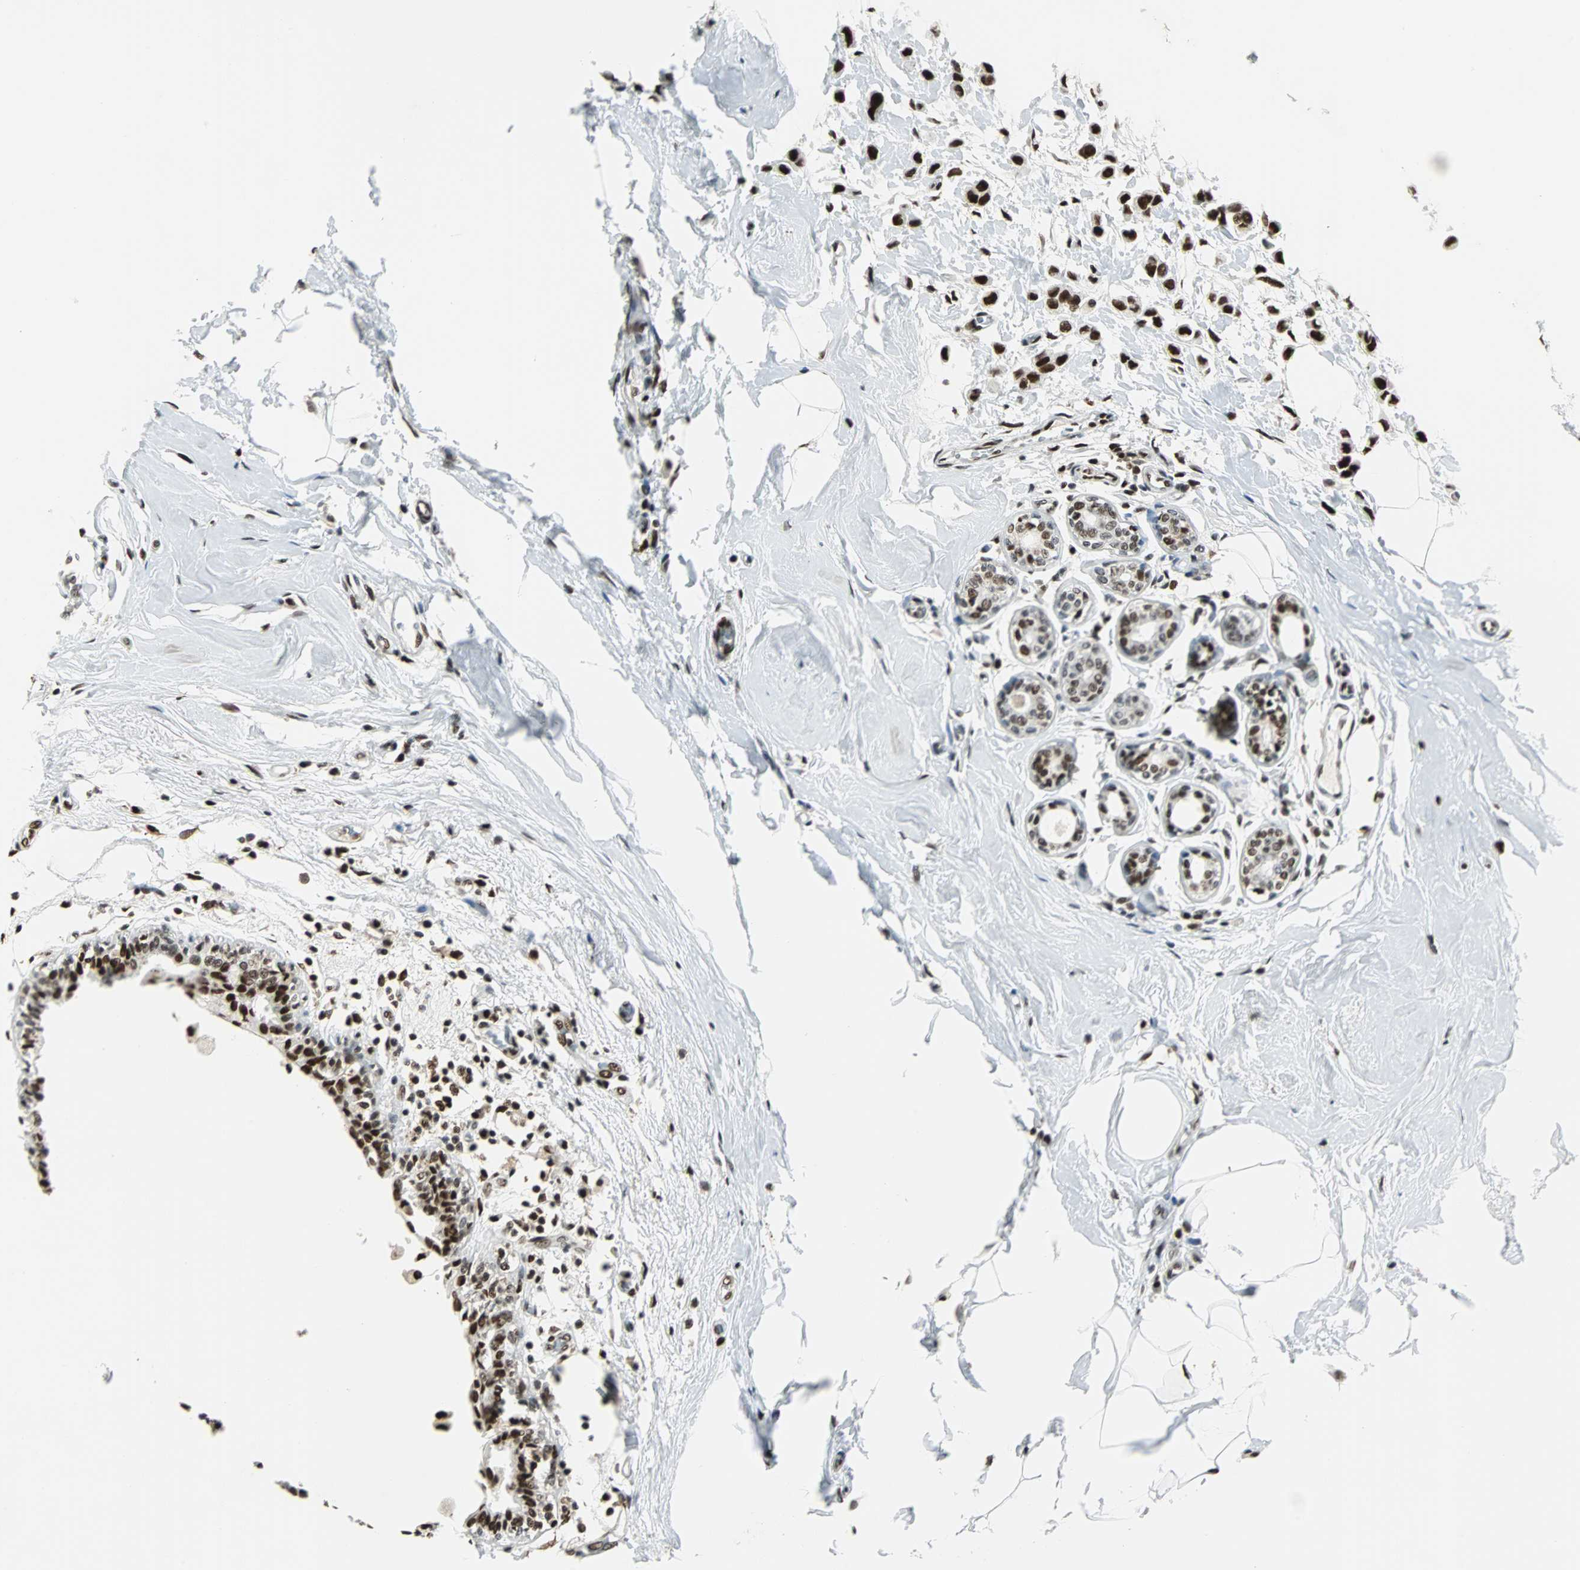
{"staining": {"intensity": "strong", "quantity": ">75%", "location": "nuclear"}, "tissue": "breast cancer", "cell_type": "Tumor cells", "image_type": "cancer", "snomed": [{"axis": "morphology", "description": "Lobular carcinoma"}, {"axis": "topography", "description": "Breast"}], "caption": "The micrograph demonstrates immunohistochemical staining of lobular carcinoma (breast). There is strong nuclear staining is identified in approximately >75% of tumor cells.", "gene": "XRCC4", "patient": {"sex": "female", "age": 51}}